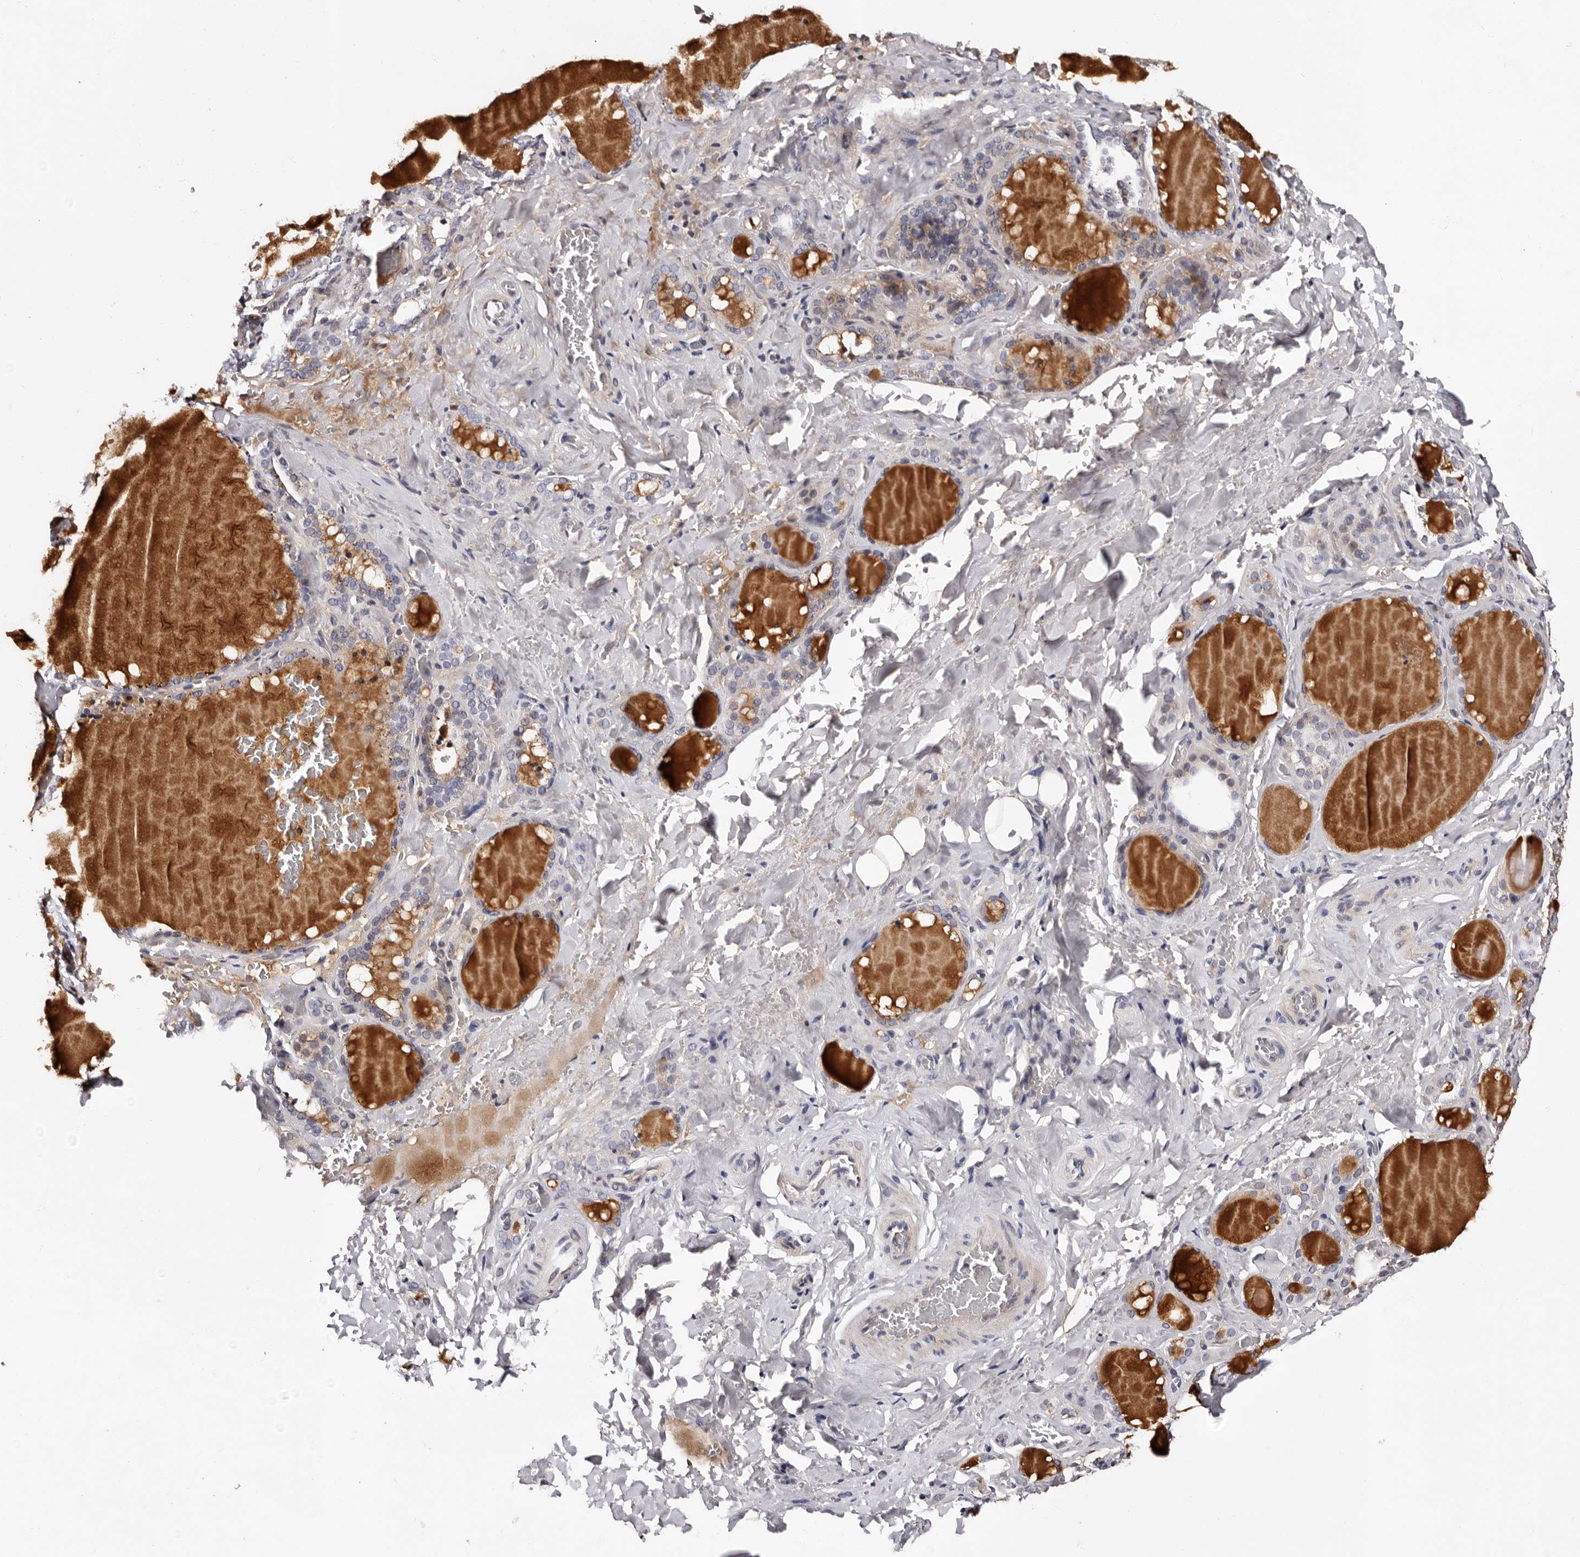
{"staining": {"intensity": "weak", "quantity": "25%-75%", "location": "cytoplasmic/membranous"}, "tissue": "thyroid gland", "cell_type": "Glandular cells", "image_type": "normal", "snomed": [{"axis": "morphology", "description": "Normal tissue, NOS"}, {"axis": "topography", "description": "Thyroid gland"}], "caption": "A brown stain highlights weak cytoplasmic/membranous expression of a protein in glandular cells of normal human thyroid gland. The staining is performed using DAB (3,3'-diaminobenzidine) brown chromogen to label protein expression. The nuclei are counter-stained blue using hematoxylin.", "gene": "TAF4B", "patient": {"sex": "female", "age": 22}}